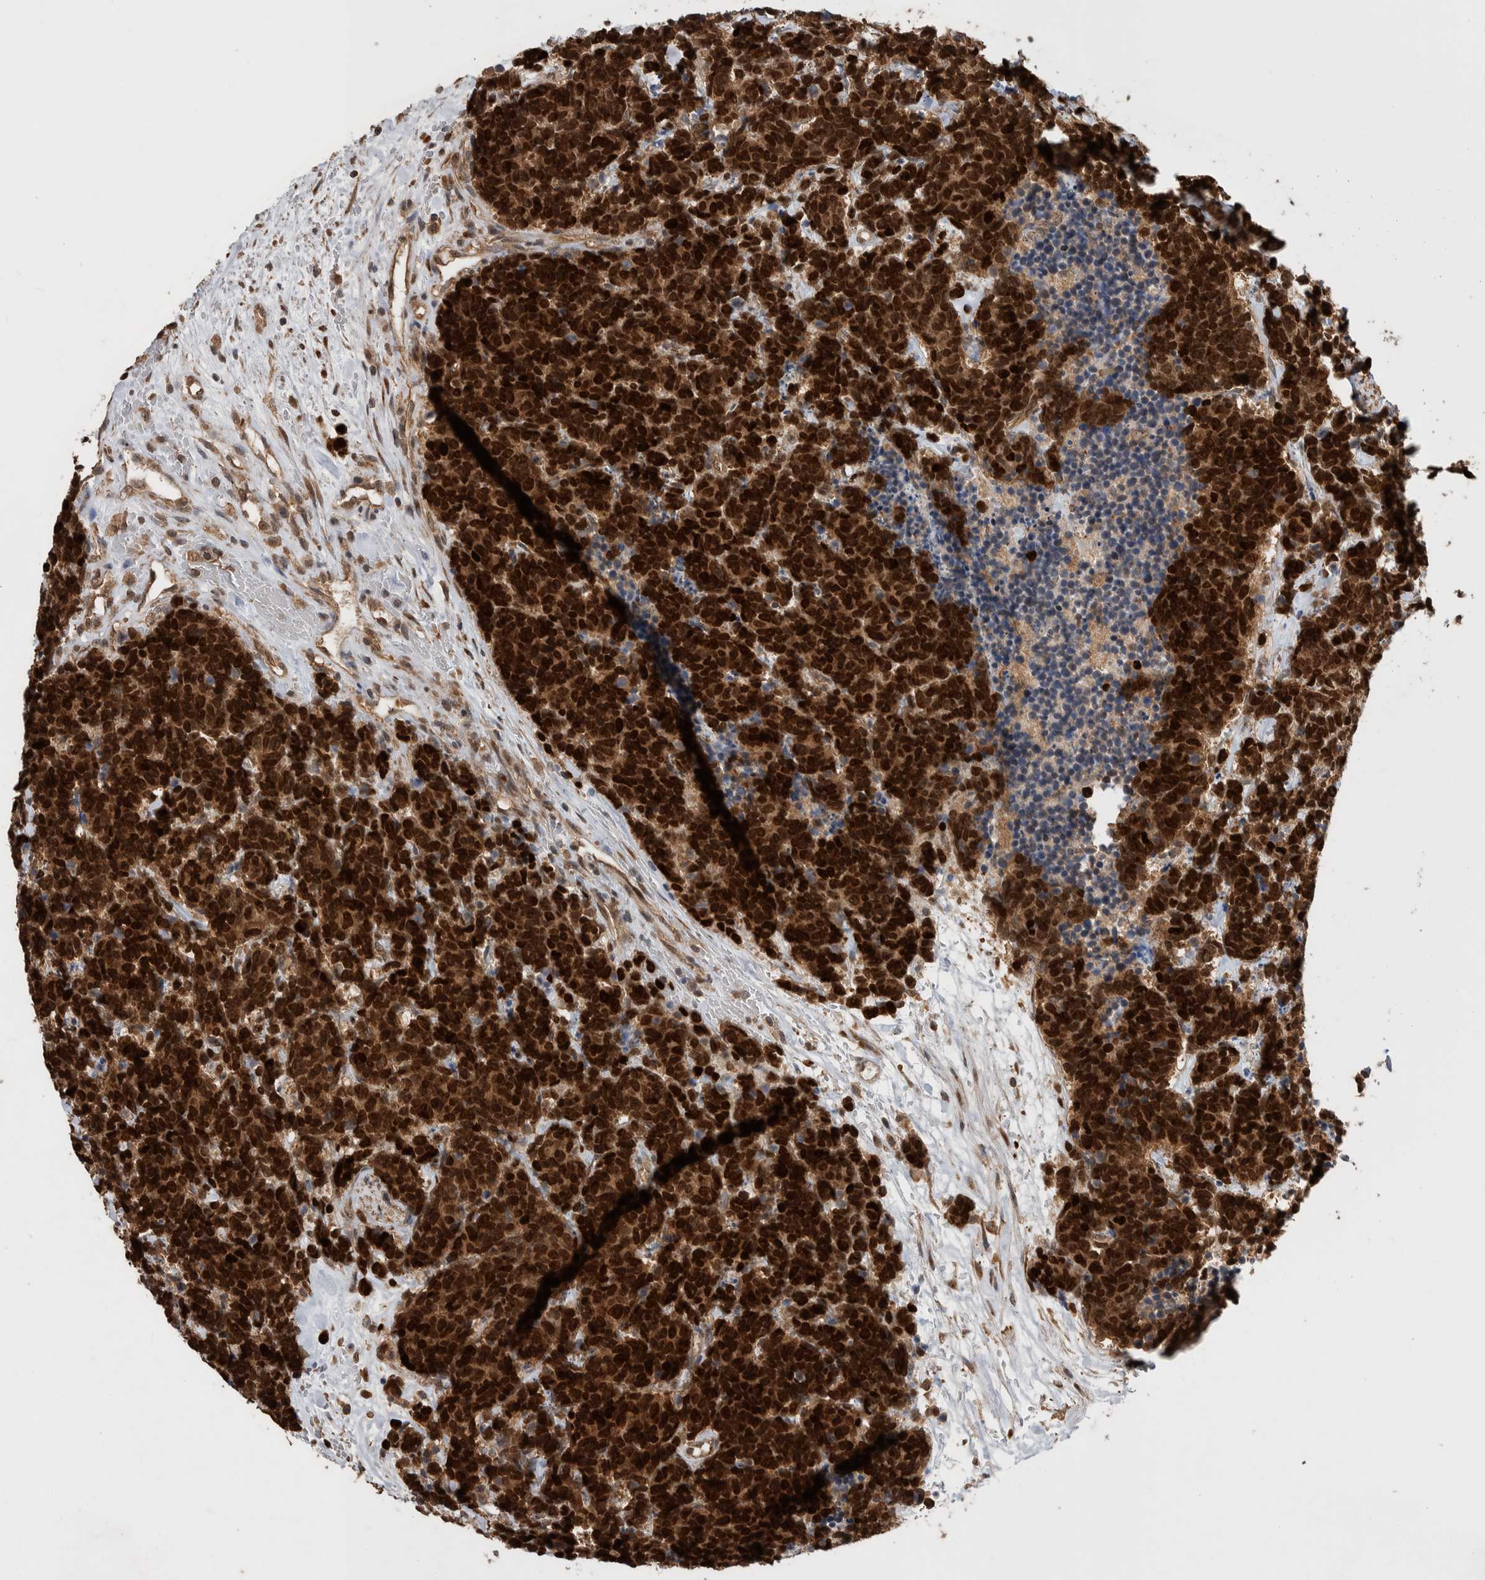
{"staining": {"intensity": "strong", "quantity": ">75%", "location": "nuclear"}, "tissue": "carcinoid", "cell_type": "Tumor cells", "image_type": "cancer", "snomed": [{"axis": "morphology", "description": "Carcinoma, NOS"}, {"axis": "morphology", "description": "Carcinoid, malignant, NOS"}, {"axis": "topography", "description": "Urinary bladder"}], "caption": "Carcinoid tissue displays strong nuclear staining in approximately >75% of tumor cells", "gene": "DVL2", "patient": {"sex": "male", "age": 57}}